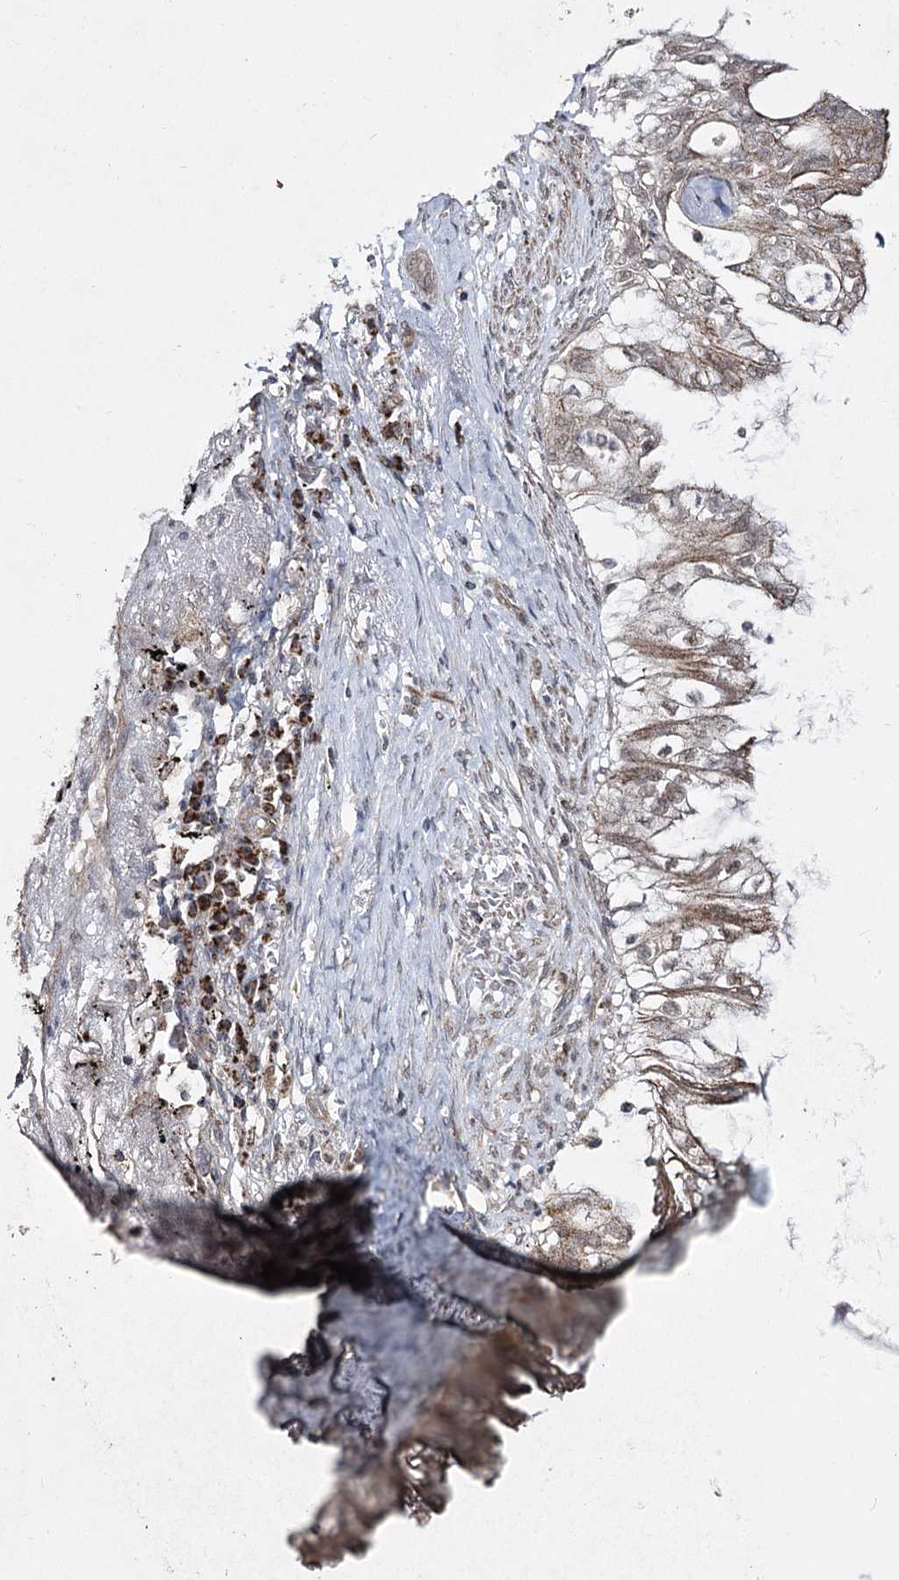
{"staining": {"intensity": "weak", "quantity": ">75%", "location": "cytoplasmic/membranous,nuclear"}, "tissue": "lung cancer", "cell_type": "Tumor cells", "image_type": "cancer", "snomed": [{"axis": "morphology", "description": "Adenocarcinoma, NOS"}, {"axis": "topography", "description": "Lung"}], "caption": "Adenocarcinoma (lung) was stained to show a protein in brown. There is low levels of weak cytoplasmic/membranous and nuclear staining in approximately >75% of tumor cells. Ihc stains the protein of interest in brown and the nuclei are stained blue.", "gene": "SLC4A1AP", "patient": {"sex": "female", "age": 70}}